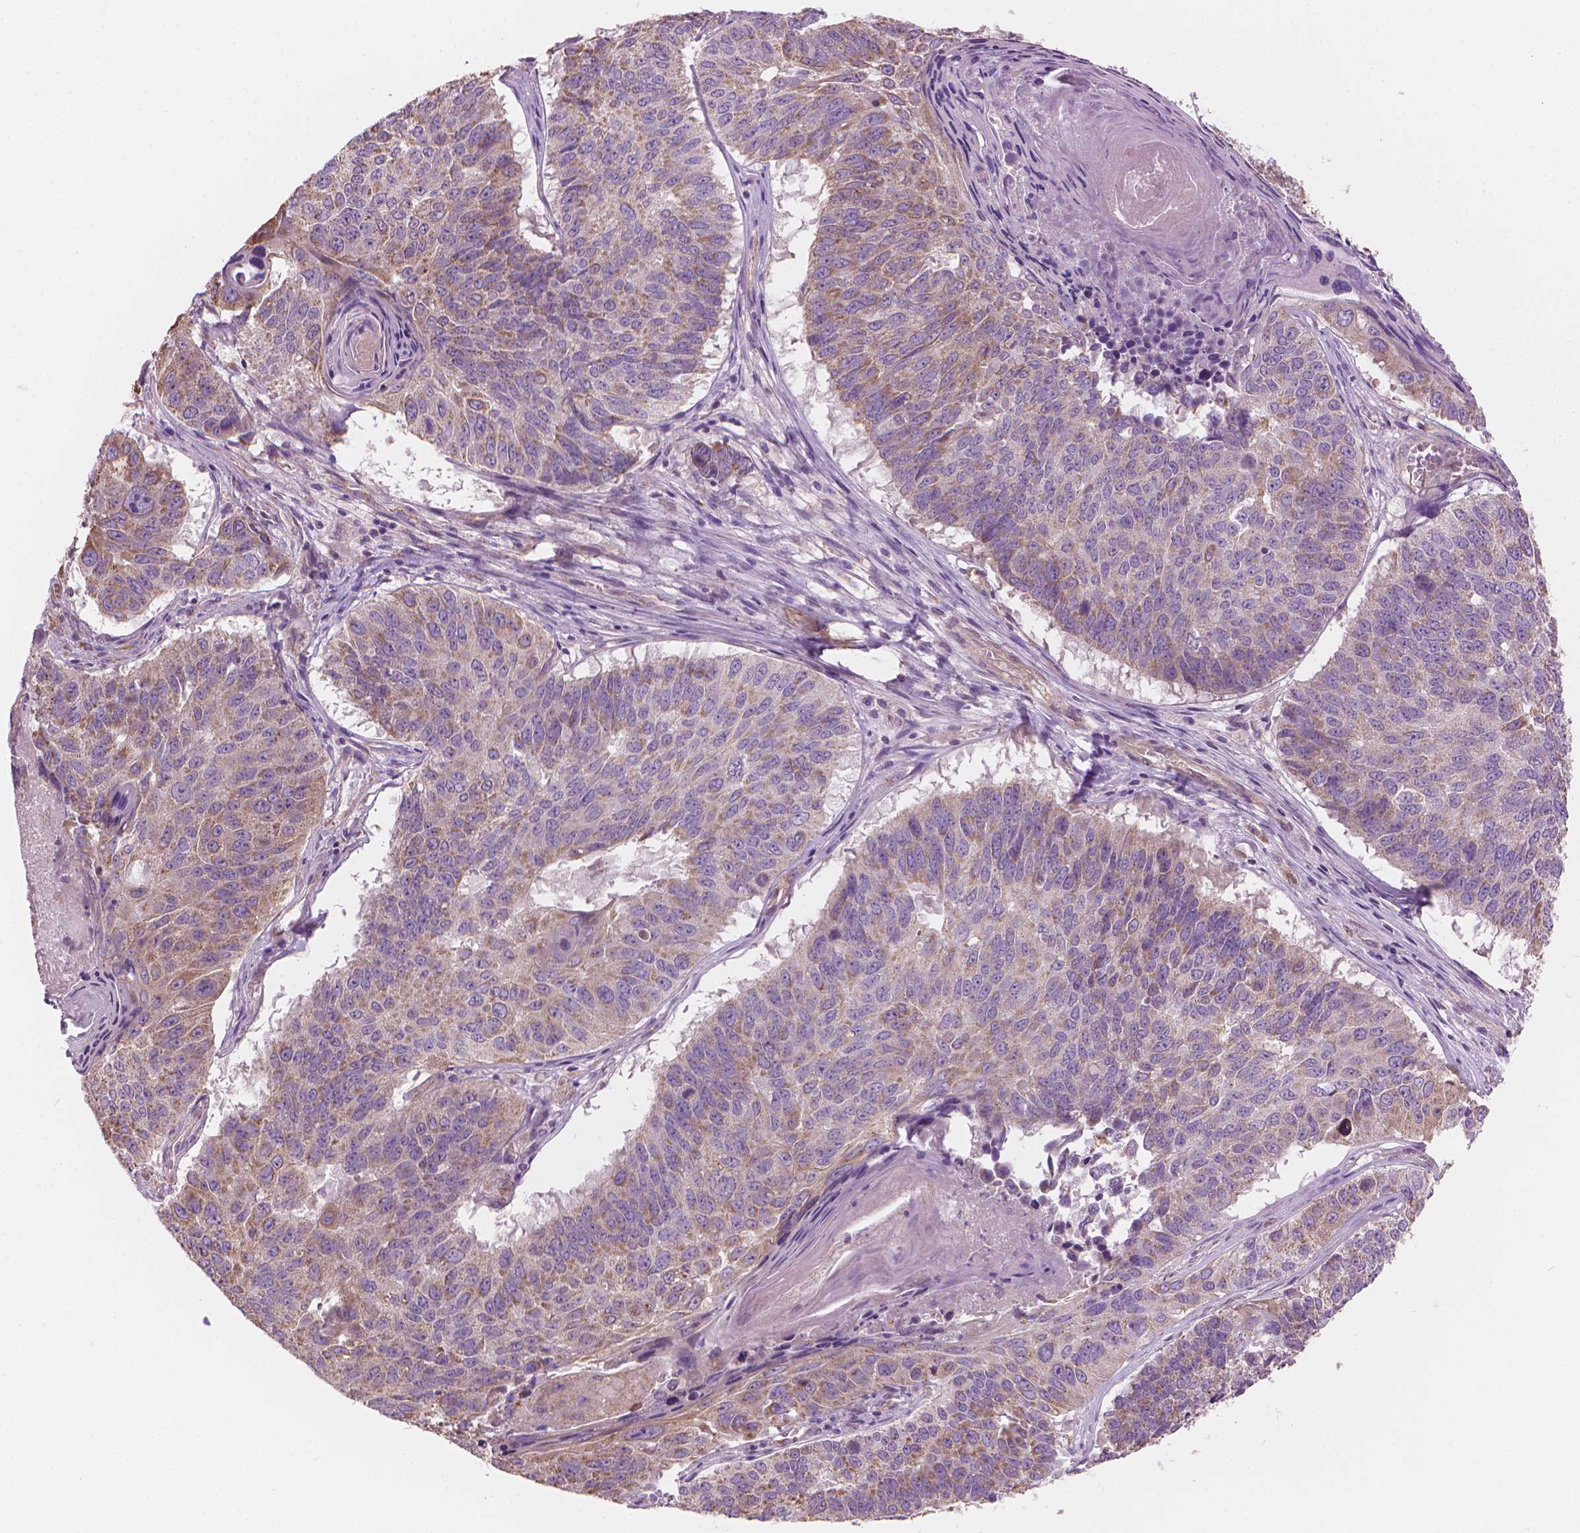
{"staining": {"intensity": "weak", "quantity": "25%-75%", "location": "cytoplasmic/membranous"}, "tissue": "lung cancer", "cell_type": "Tumor cells", "image_type": "cancer", "snomed": [{"axis": "morphology", "description": "Squamous cell carcinoma, NOS"}, {"axis": "topography", "description": "Lung"}], "caption": "Lung squamous cell carcinoma tissue demonstrates weak cytoplasmic/membranous expression in about 25%-75% of tumor cells, visualized by immunohistochemistry. (Brightfield microscopy of DAB IHC at high magnification).", "gene": "TTC29", "patient": {"sex": "male", "age": 73}}